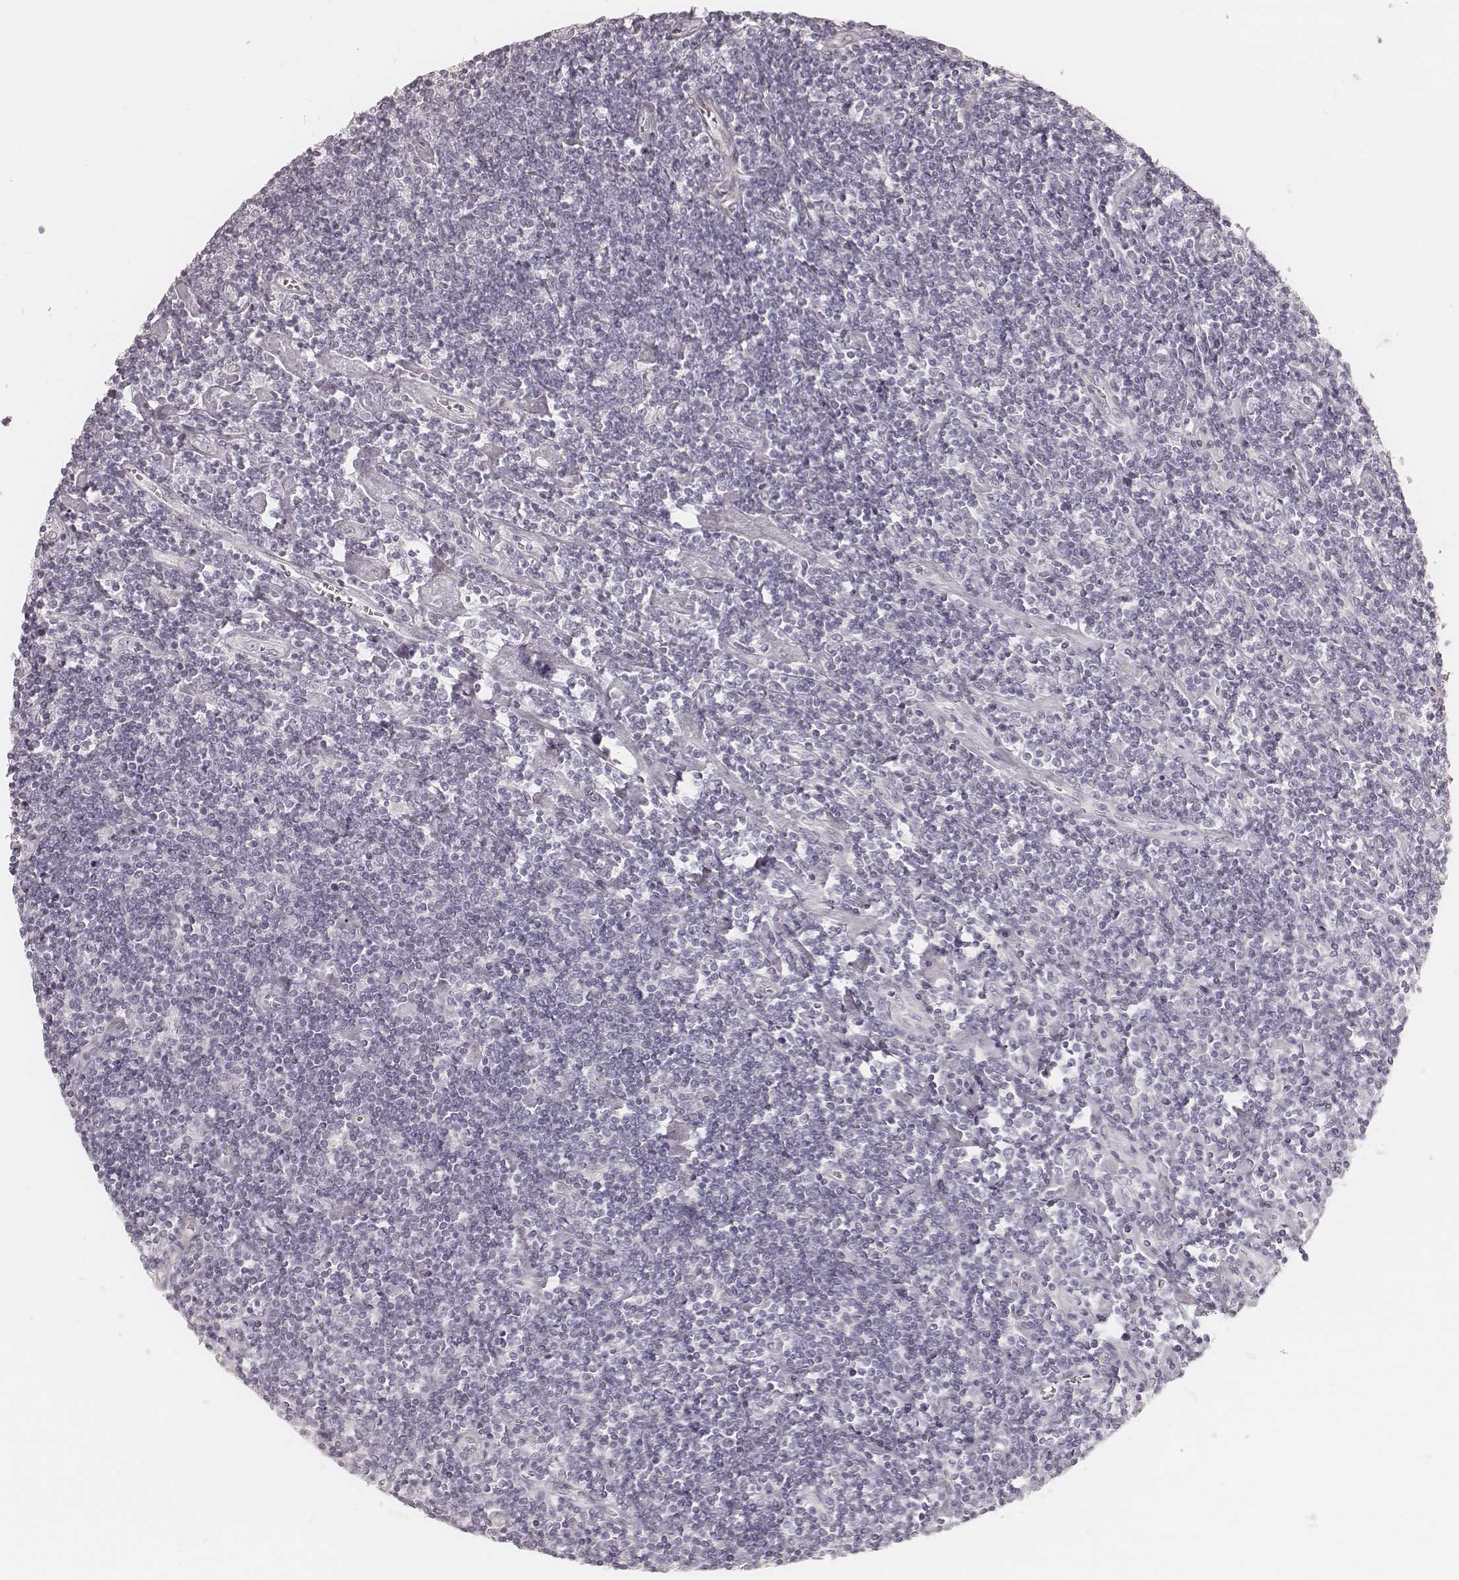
{"staining": {"intensity": "negative", "quantity": "none", "location": "none"}, "tissue": "lymphoma", "cell_type": "Tumor cells", "image_type": "cancer", "snomed": [{"axis": "morphology", "description": "Hodgkin's disease, NOS"}, {"axis": "topography", "description": "Lymph node"}], "caption": "Hodgkin's disease was stained to show a protein in brown. There is no significant expression in tumor cells. Nuclei are stained in blue.", "gene": "SPATA24", "patient": {"sex": "male", "age": 40}}